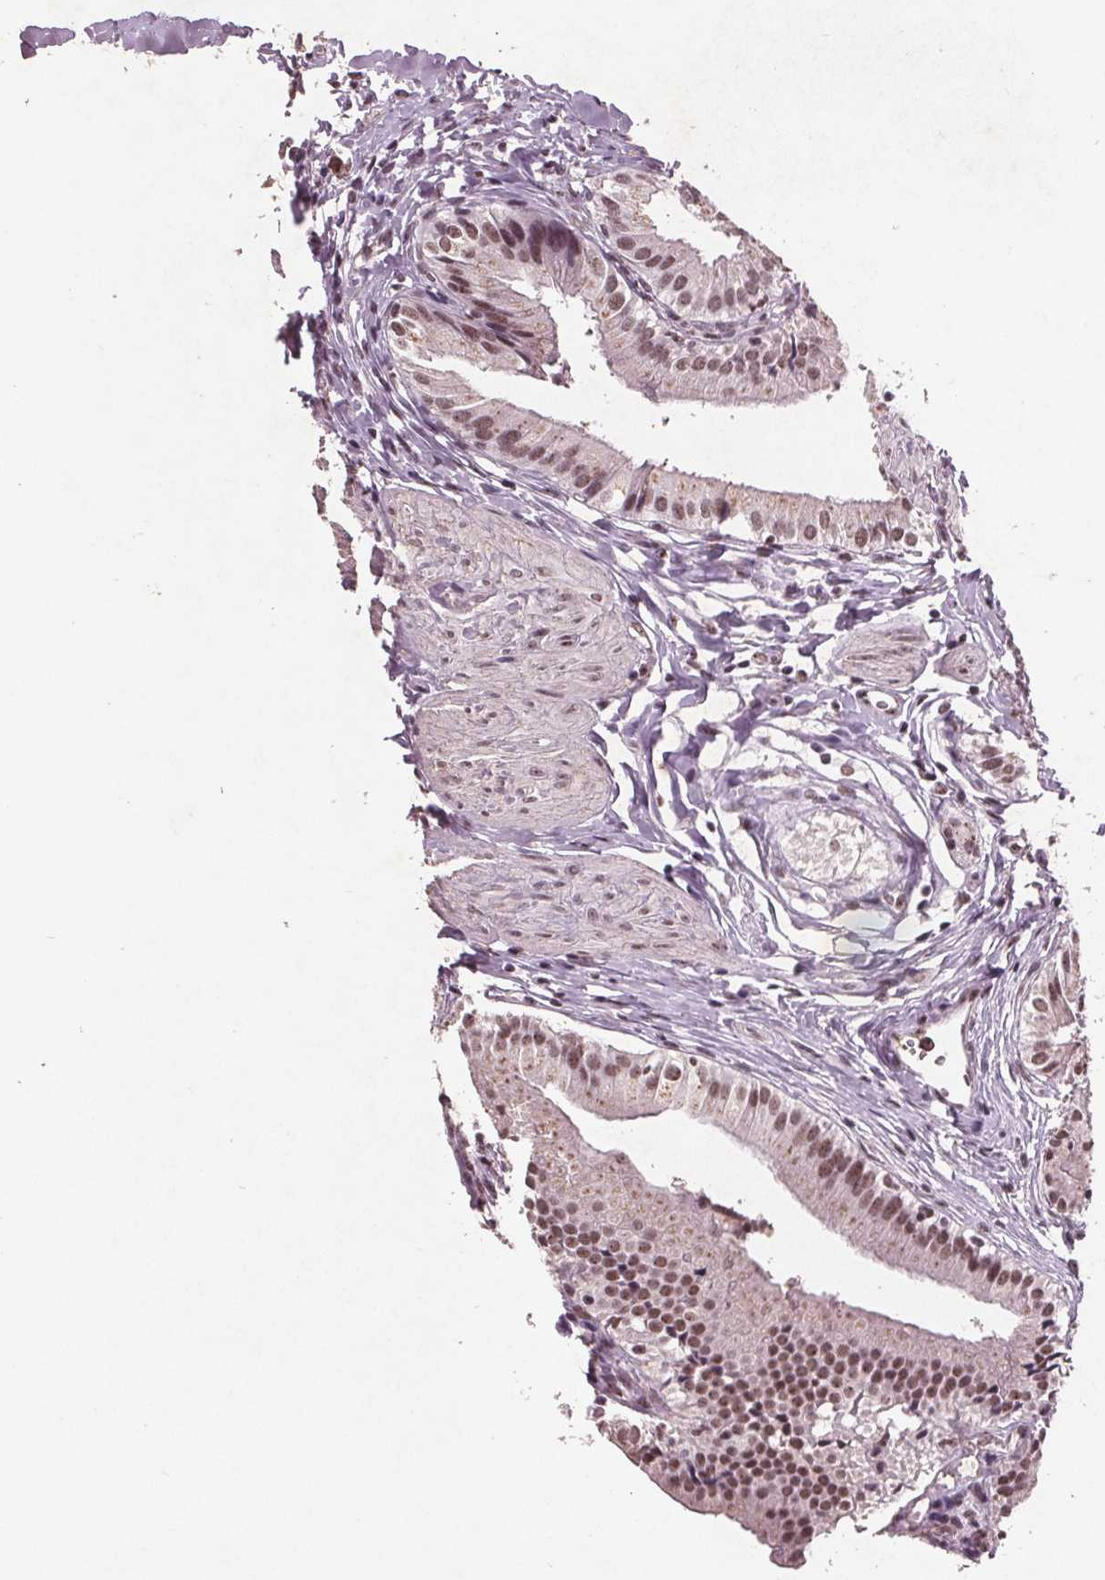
{"staining": {"intensity": "moderate", "quantity": ">75%", "location": "nuclear"}, "tissue": "gallbladder", "cell_type": "Glandular cells", "image_type": "normal", "snomed": [{"axis": "morphology", "description": "Normal tissue, NOS"}, {"axis": "topography", "description": "Gallbladder"}], "caption": "This micrograph reveals IHC staining of unremarkable human gallbladder, with medium moderate nuclear expression in approximately >75% of glandular cells.", "gene": "RPS6KA2", "patient": {"sex": "female", "age": 47}}